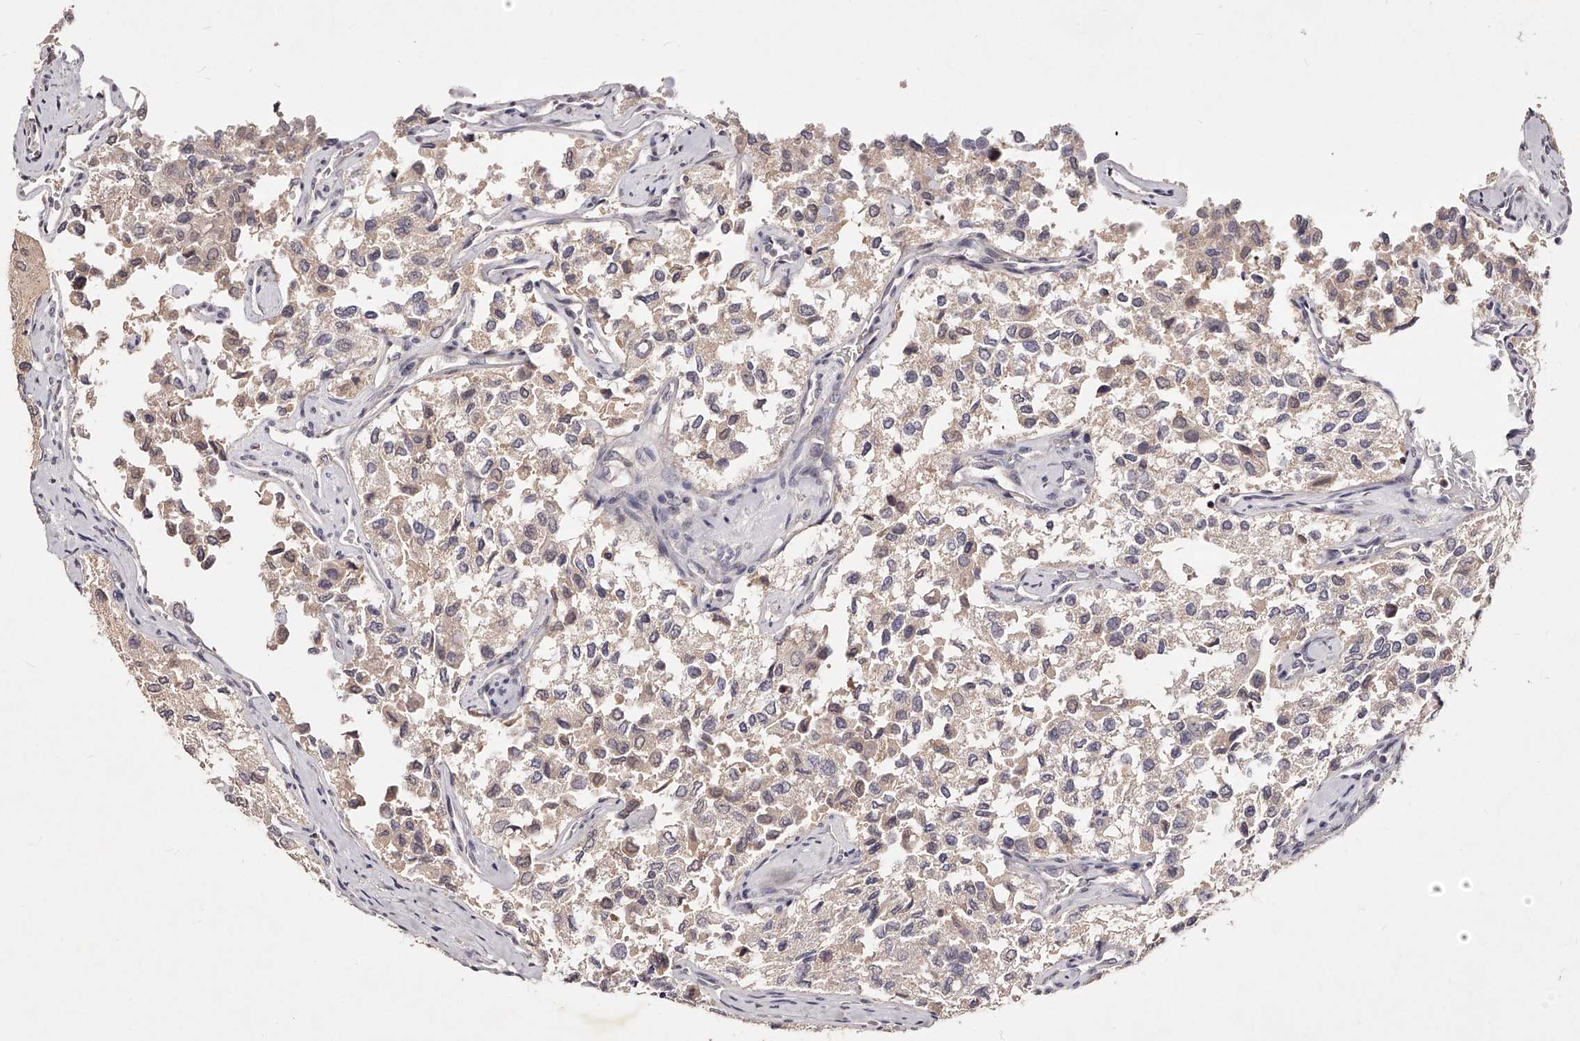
{"staining": {"intensity": "weak", "quantity": "<25%", "location": "nuclear"}, "tissue": "thyroid cancer", "cell_type": "Tumor cells", "image_type": "cancer", "snomed": [{"axis": "morphology", "description": "Follicular adenoma carcinoma, NOS"}, {"axis": "topography", "description": "Thyroid gland"}], "caption": "There is no significant expression in tumor cells of thyroid follicular adenoma carcinoma.", "gene": "PHACTR1", "patient": {"sex": "male", "age": 75}}